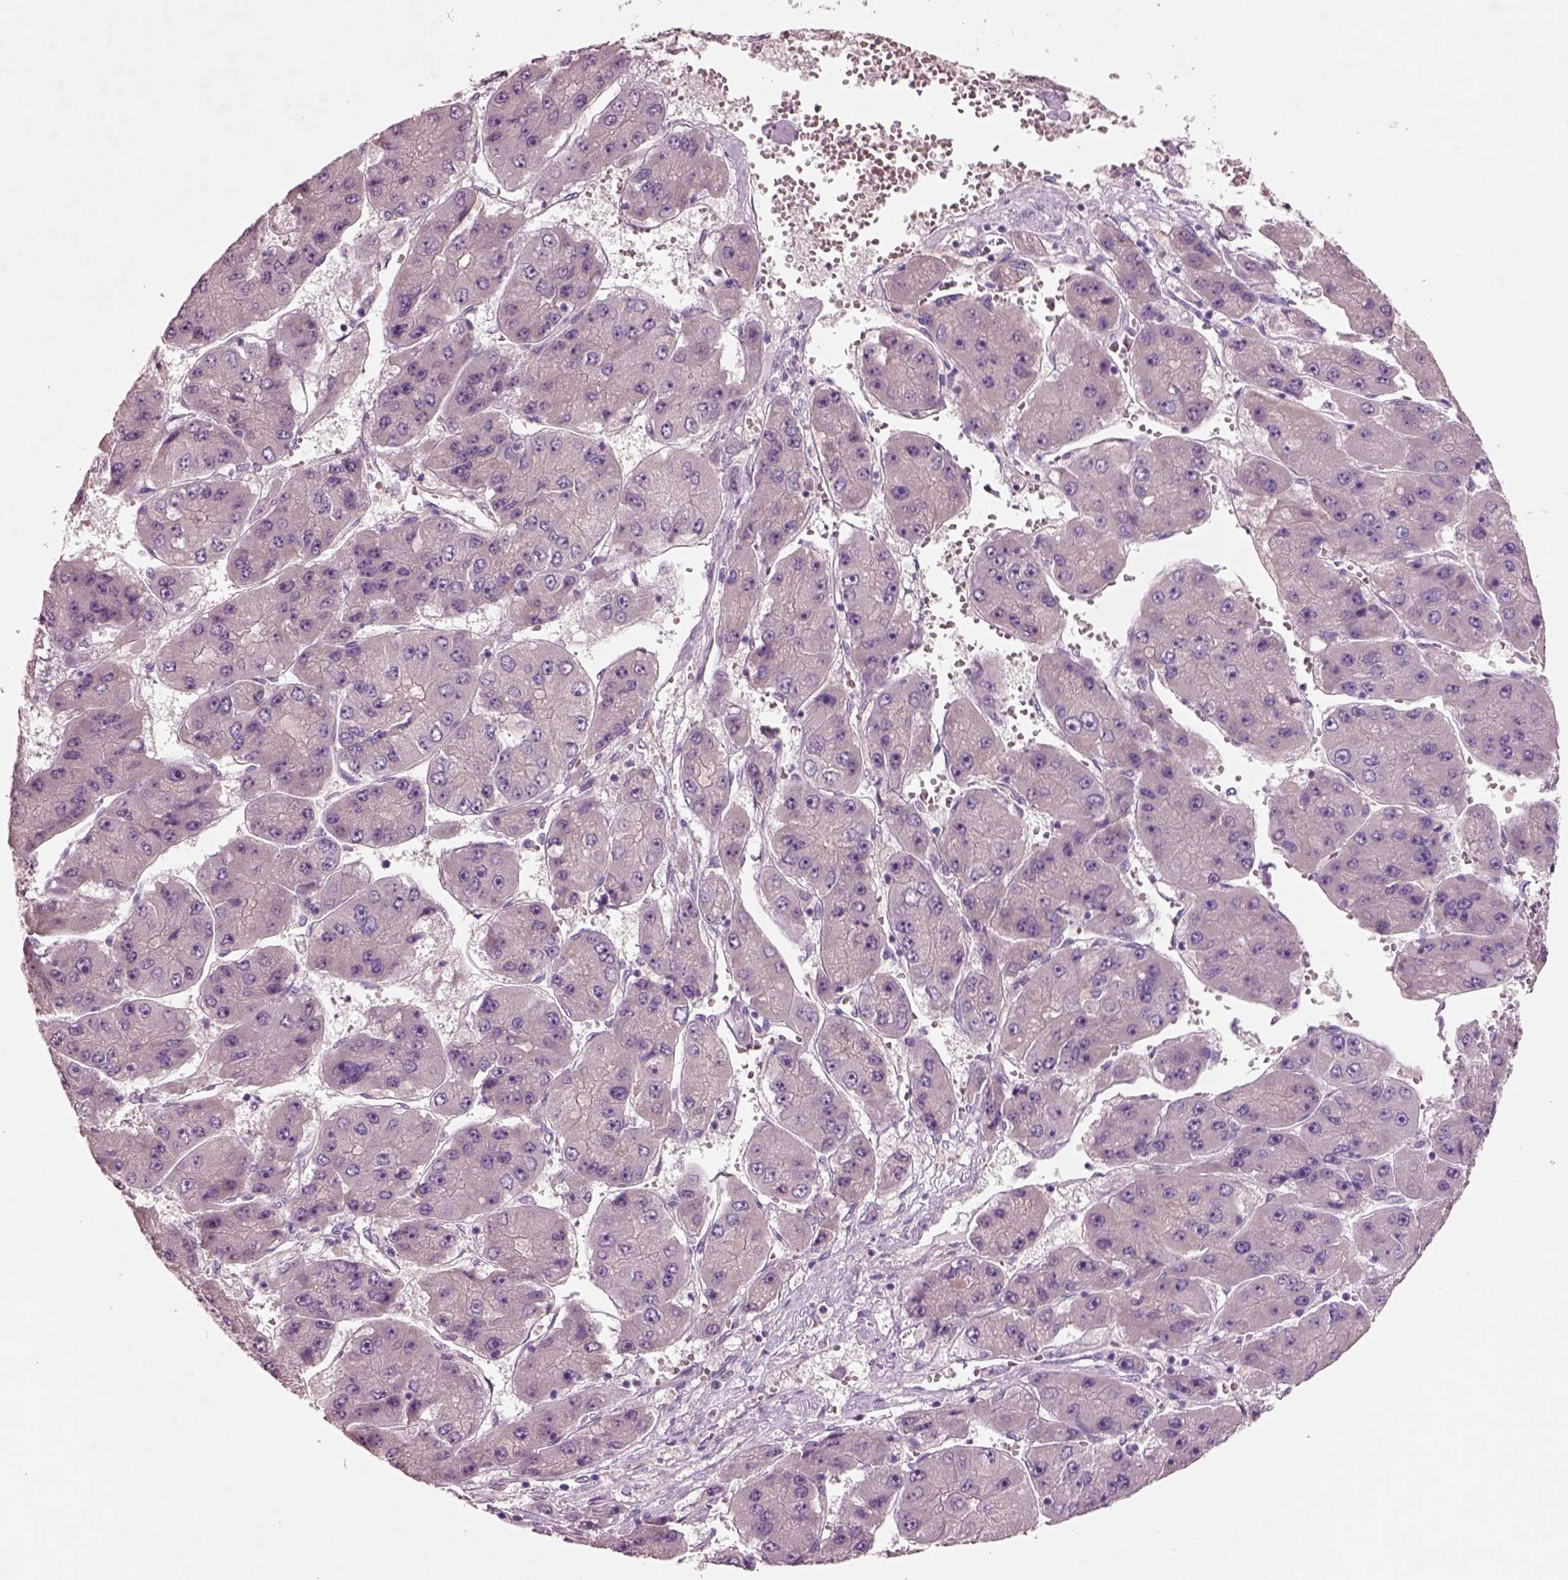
{"staining": {"intensity": "negative", "quantity": "none", "location": "none"}, "tissue": "liver cancer", "cell_type": "Tumor cells", "image_type": "cancer", "snomed": [{"axis": "morphology", "description": "Carcinoma, Hepatocellular, NOS"}, {"axis": "topography", "description": "Liver"}], "caption": "This is an IHC photomicrograph of liver hepatocellular carcinoma. There is no expression in tumor cells.", "gene": "DUOXA2", "patient": {"sex": "female", "age": 61}}